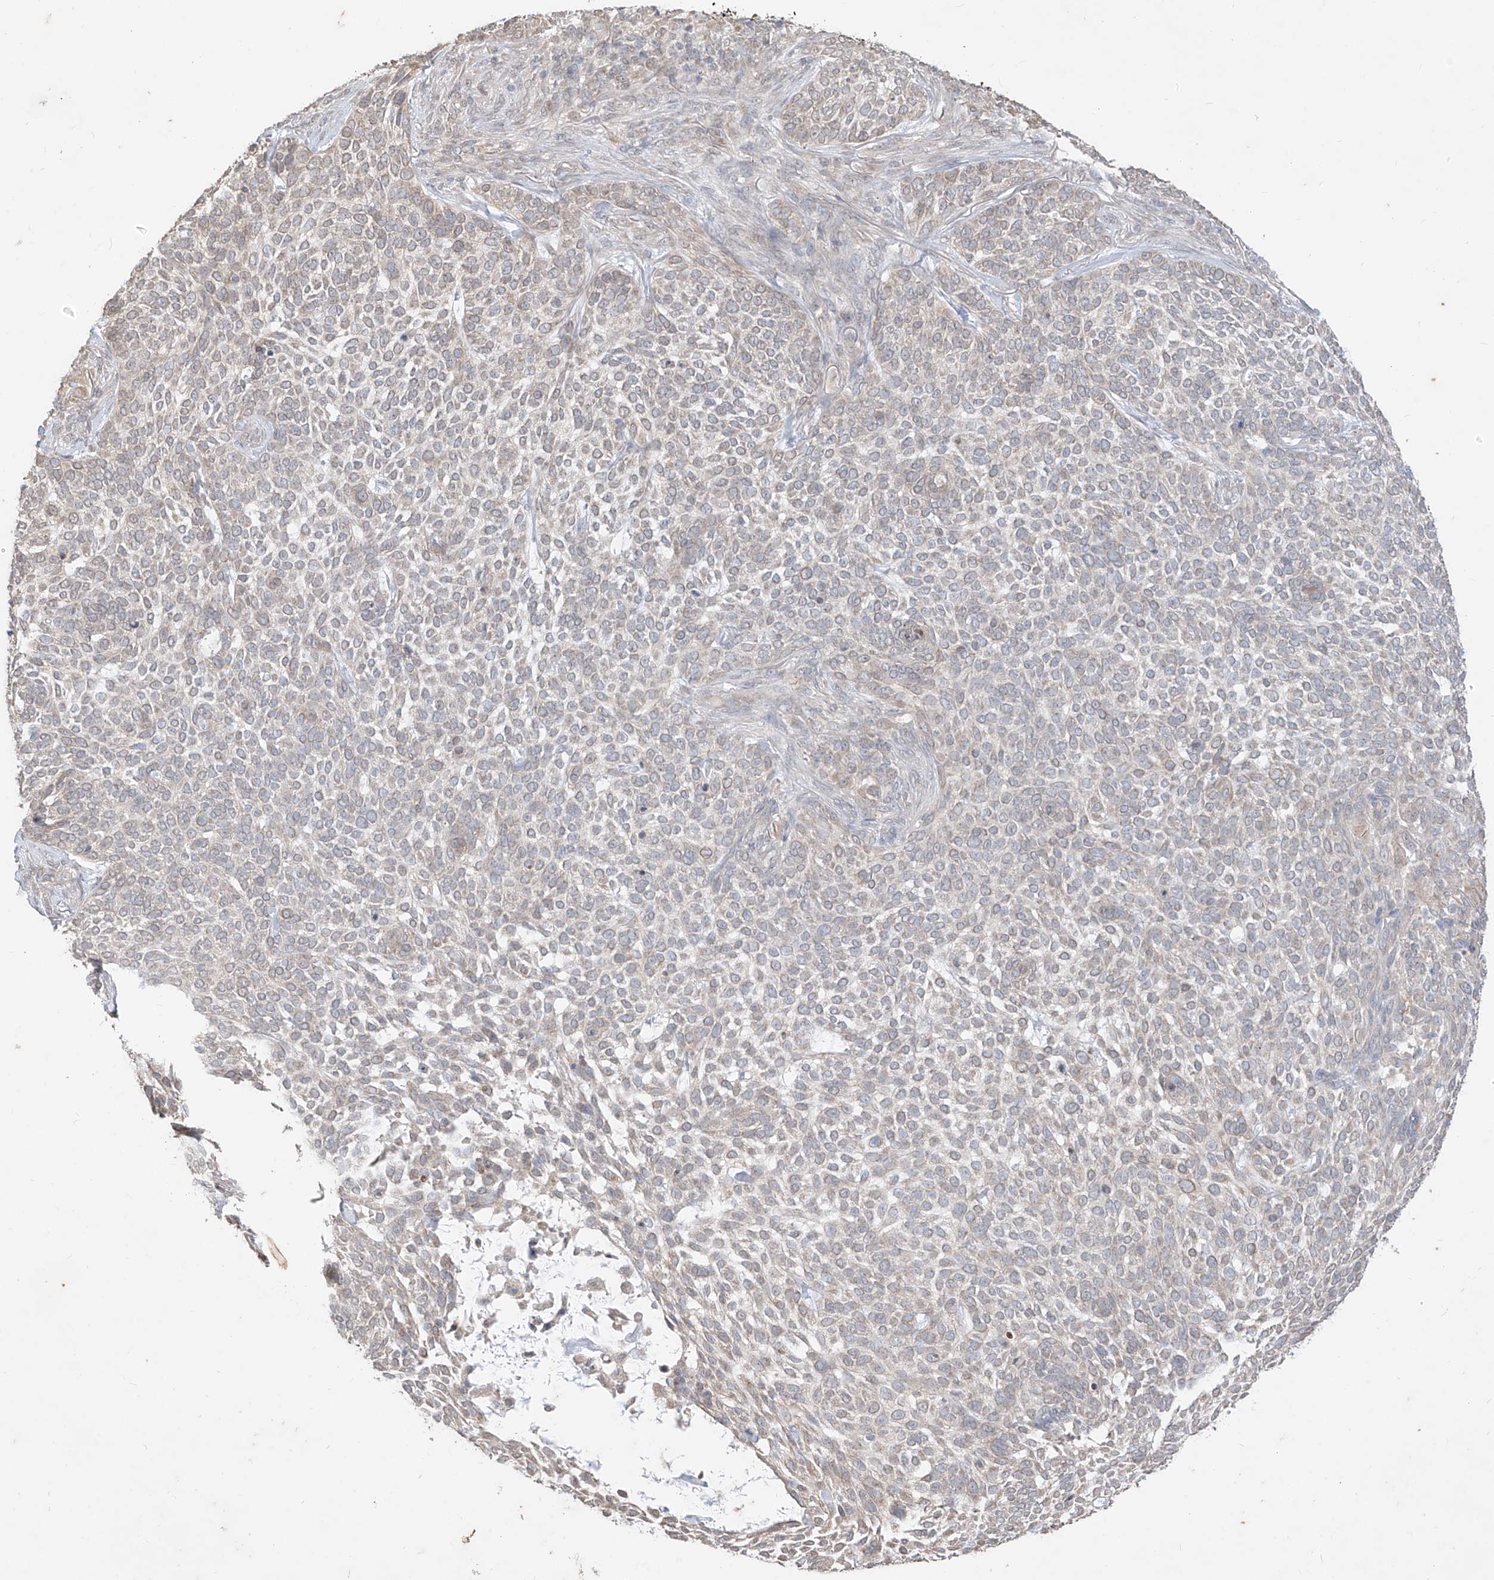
{"staining": {"intensity": "weak", "quantity": "<25%", "location": "cytoplasmic/membranous"}, "tissue": "skin cancer", "cell_type": "Tumor cells", "image_type": "cancer", "snomed": [{"axis": "morphology", "description": "Basal cell carcinoma"}, {"axis": "topography", "description": "Skin"}], "caption": "Protein analysis of skin cancer exhibits no significant positivity in tumor cells. (DAB (3,3'-diaminobenzidine) immunohistochemistry (IHC), high magnification).", "gene": "MTUS2", "patient": {"sex": "female", "age": 64}}